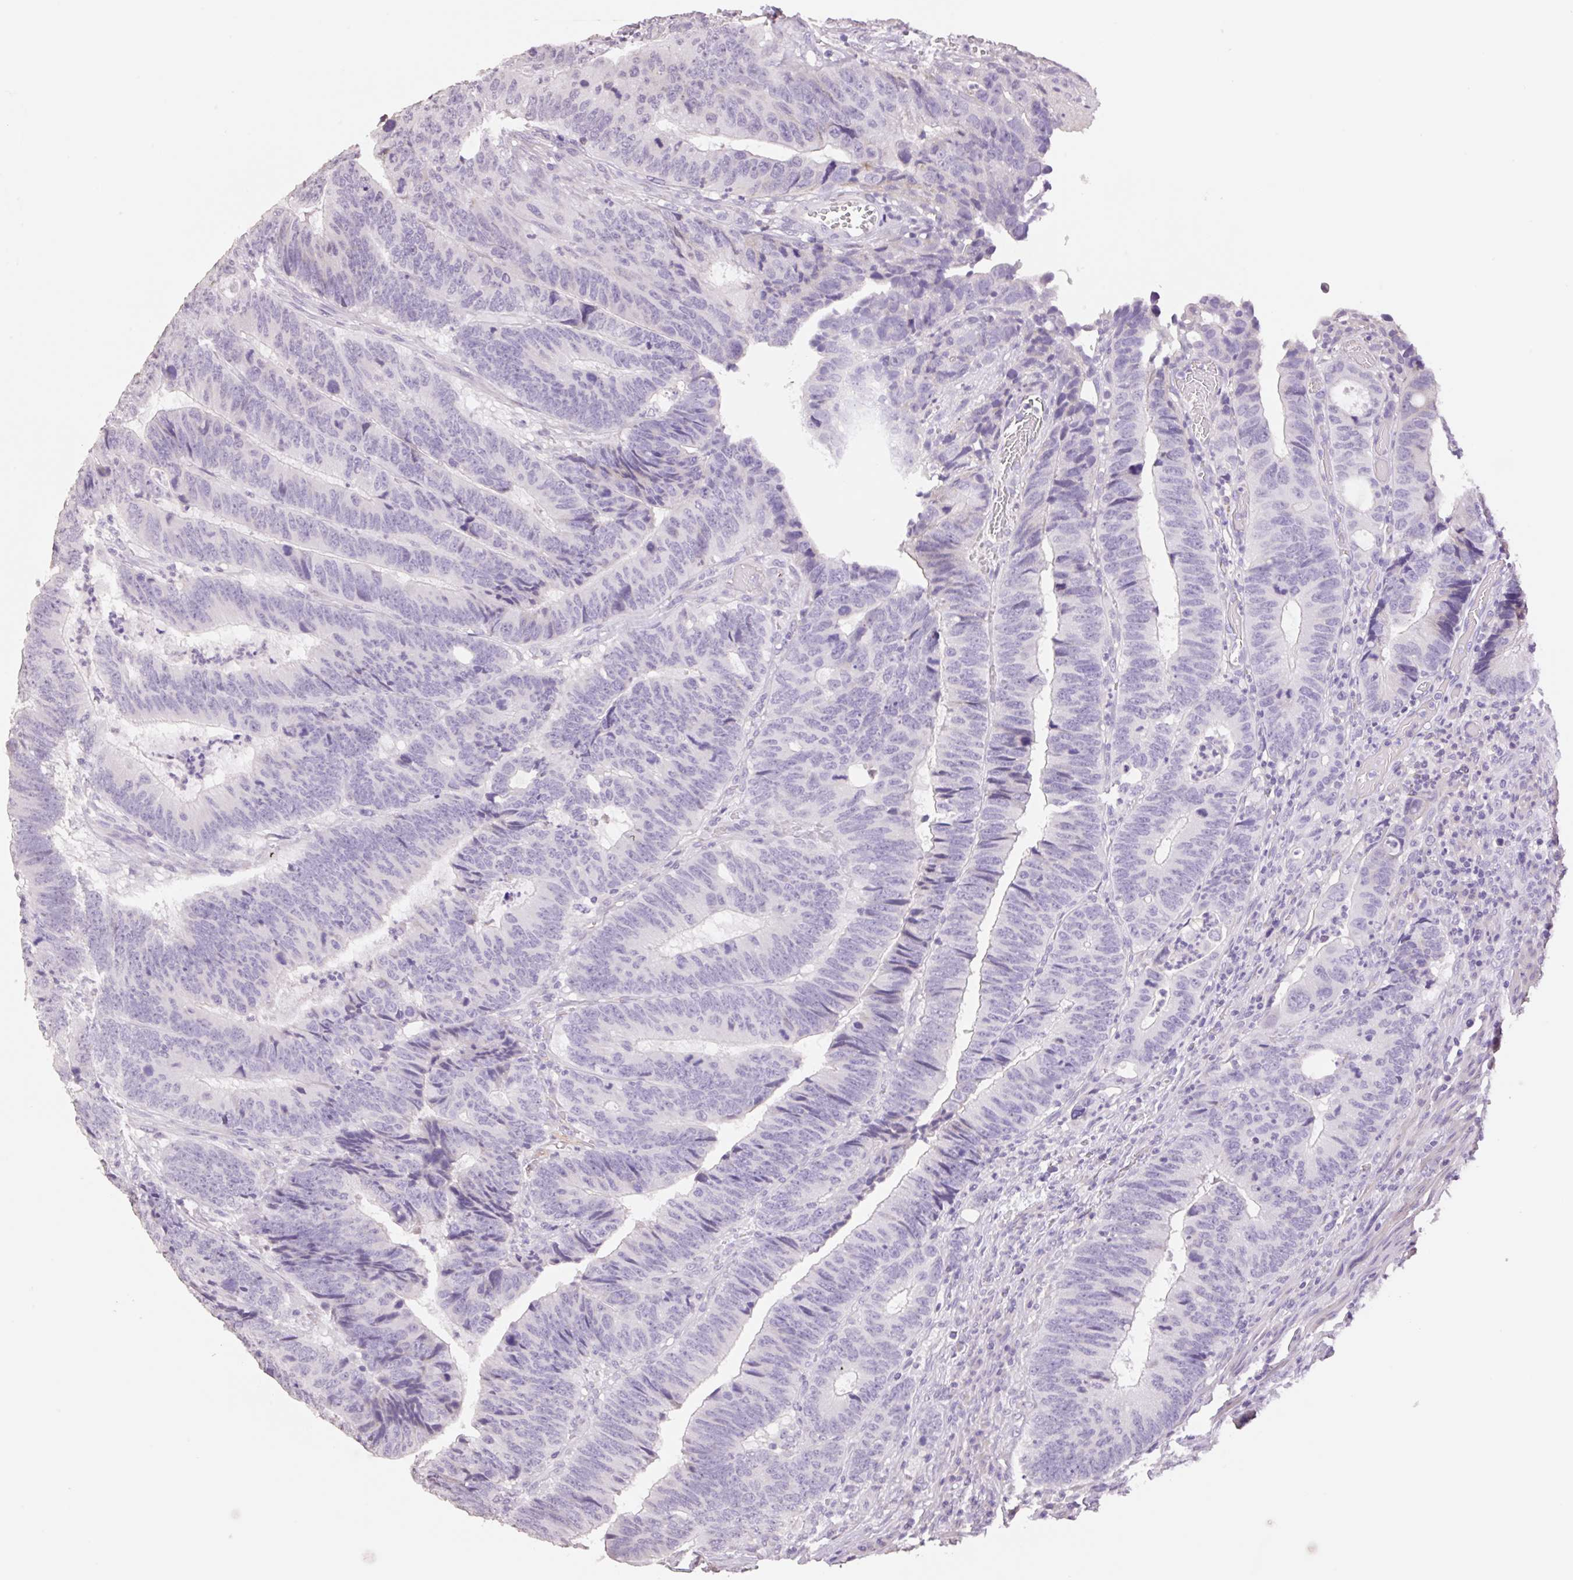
{"staining": {"intensity": "negative", "quantity": "none", "location": "none"}, "tissue": "colorectal cancer", "cell_type": "Tumor cells", "image_type": "cancer", "snomed": [{"axis": "morphology", "description": "Adenocarcinoma, NOS"}, {"axis": "topography", "description": "Colon"}], "caption": "Immunohistochemistry of colorectal cancer demonstrates no positivity in tumor cells.", "gene": "HCRTR2", "patient": {"sex": "male", "age": 62}}